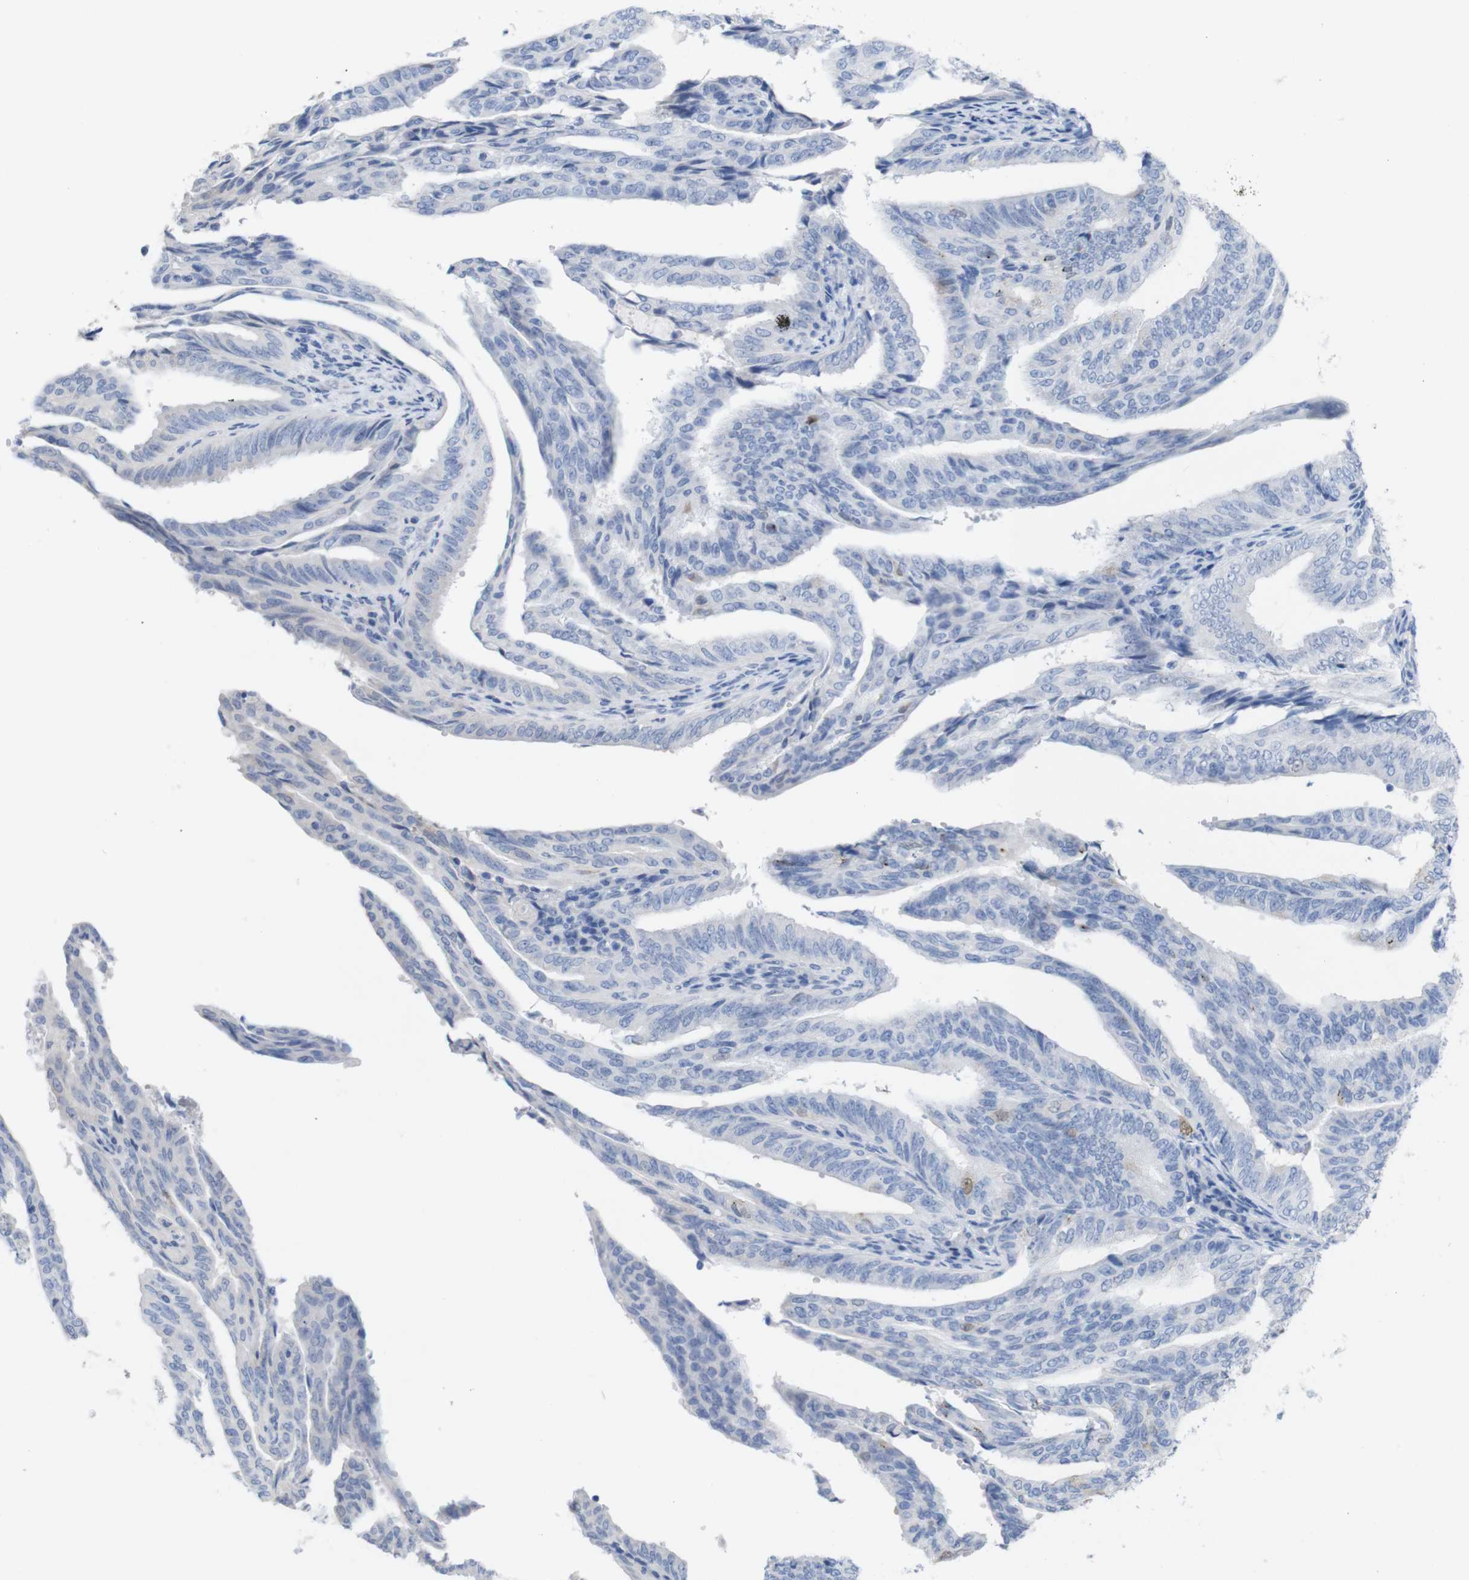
{"staining": {"intensity": "negative", "quantity": "none", "location": "none"}, "tissue": "endometrial cancer", "cell_type": "Tumor cells", "image_type": "cancer", "snomed": [{"axis": "morphology", "description": "Adenocarcinoma, NOS"}, {"axis": "topography", "description": "Endometrium"}], "caption": "Tumor cells are negative for brown protein staining in endometrial adenocarcinoma.", "gene": "PNMA1", "patient": {"sex": "female", "age": 58}}